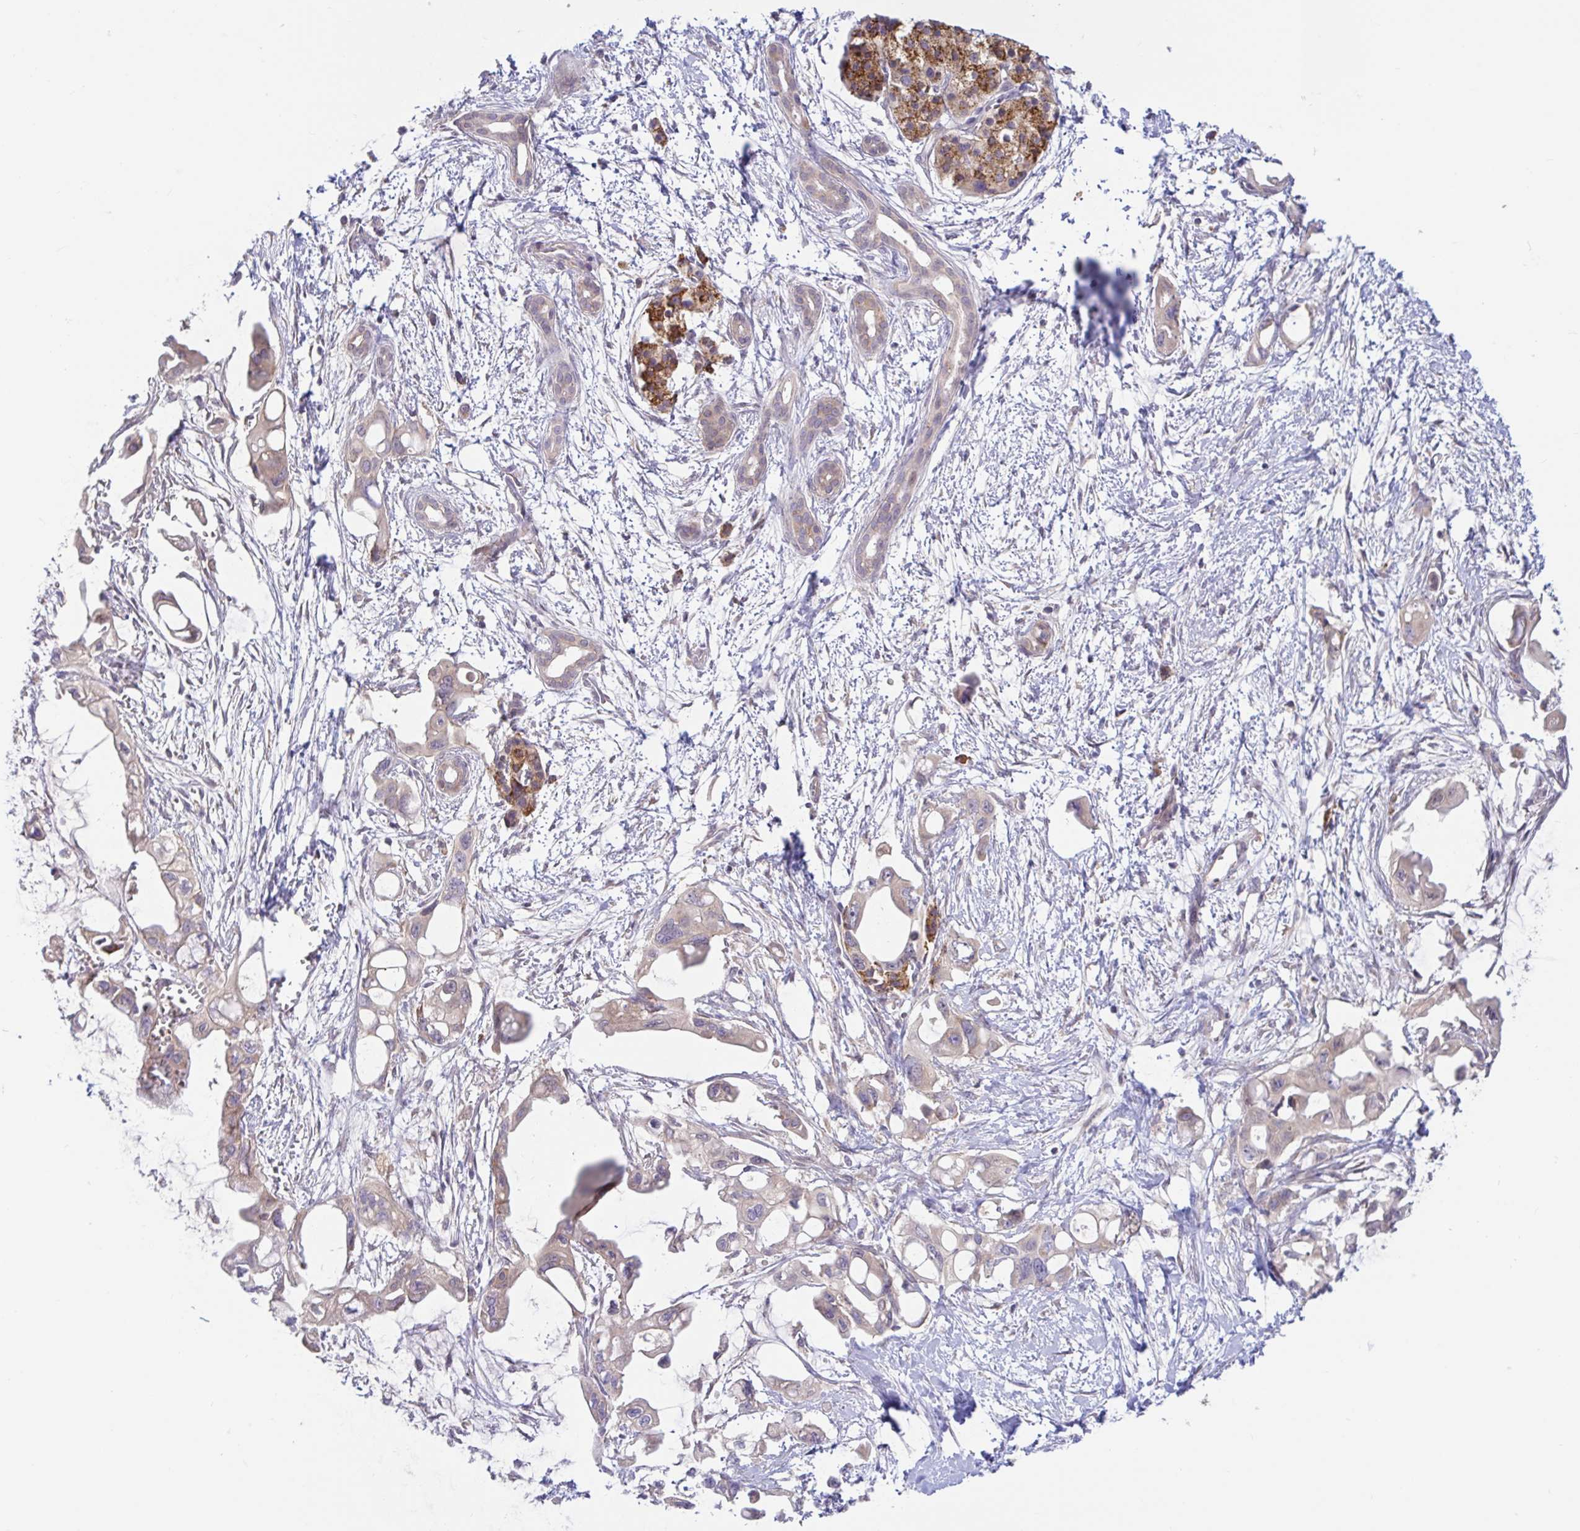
{"staining": {"intensity": "weak", "quantity": "<25%", "location": "cytoplasmic/membranous"}, "tissue": "pancreatic cancer", "cell_type": "Tumor cells", "image_type": "cancer", "snomed": [{"axis": "morphology", "description": "Adenocarcinoma, NOS"}, {"axis": "topography", "description": "Pancreas"}], "caption": "Human pancreatic cancer (adenocarcinoma) stained for a protein using immunohistochemistry (IHC) exhibits no staining in tumor cells.", "gene": "LARP1", "patient": {"sex": "male", "age": 61}}